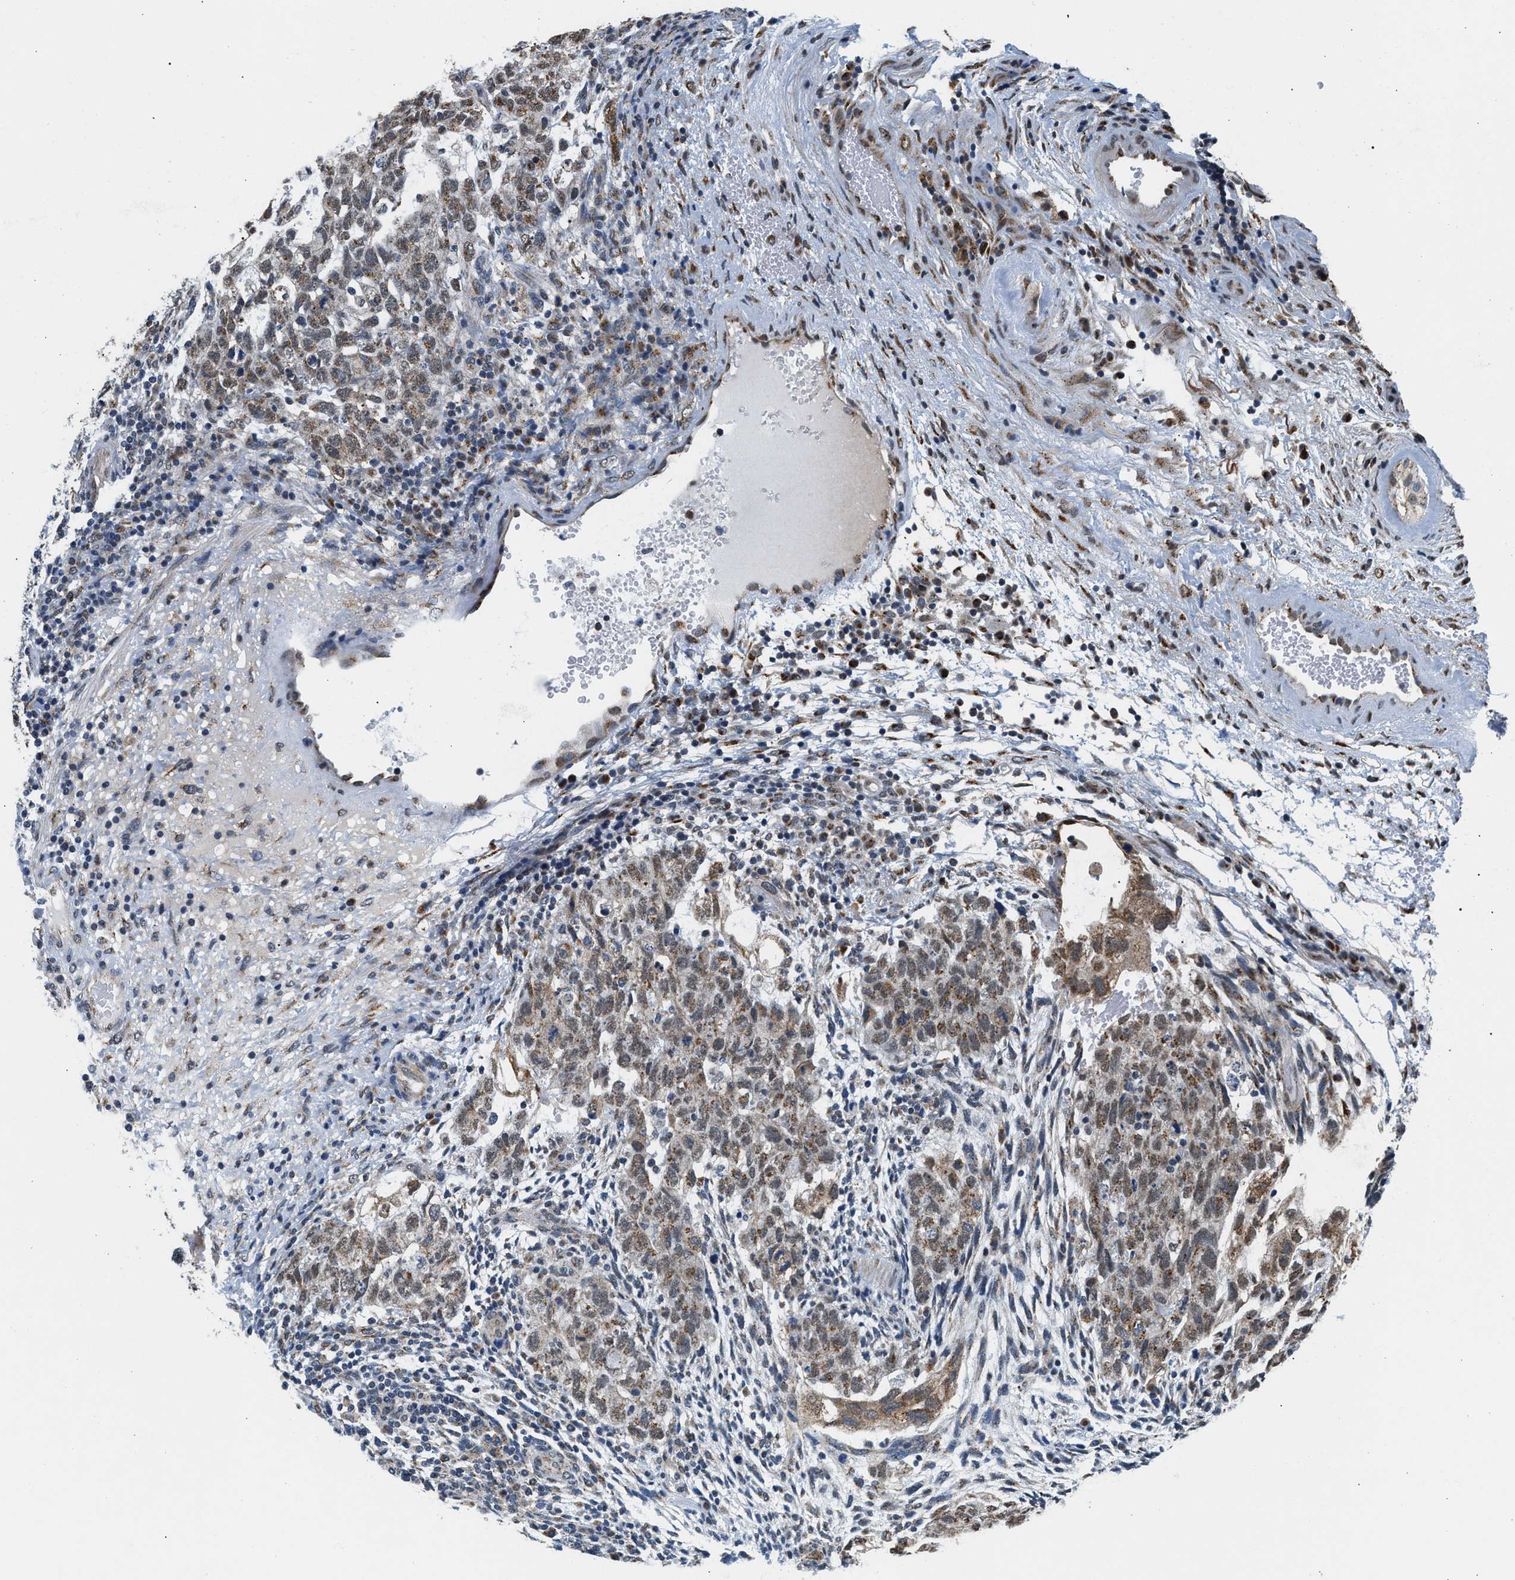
{"staining": {"intensity": "weak", "quantity": ">75%", "location": "cytoplasmic/membranous"}, "tissue": "testis cancer", "cell_type": "Tumor cells", "image_type": "cancer", "snomed": [{"axis": "morphology", "description": "Normal tissue, NOS"}, {"axis": "morphology", "description": "Carcinoma, Embryonal, NOS"}, {"axis": "topography", "description": "Testis"}], "caption": "This is an image of immunohistochemistry (IHC) staining of testis cancer (embryonal carcinoma), which shows weak expression in the cytoplasmic/membranous of tumor cells.", "gene": "KCNMB2", "patient": {"sex": "male", "age": 36}}